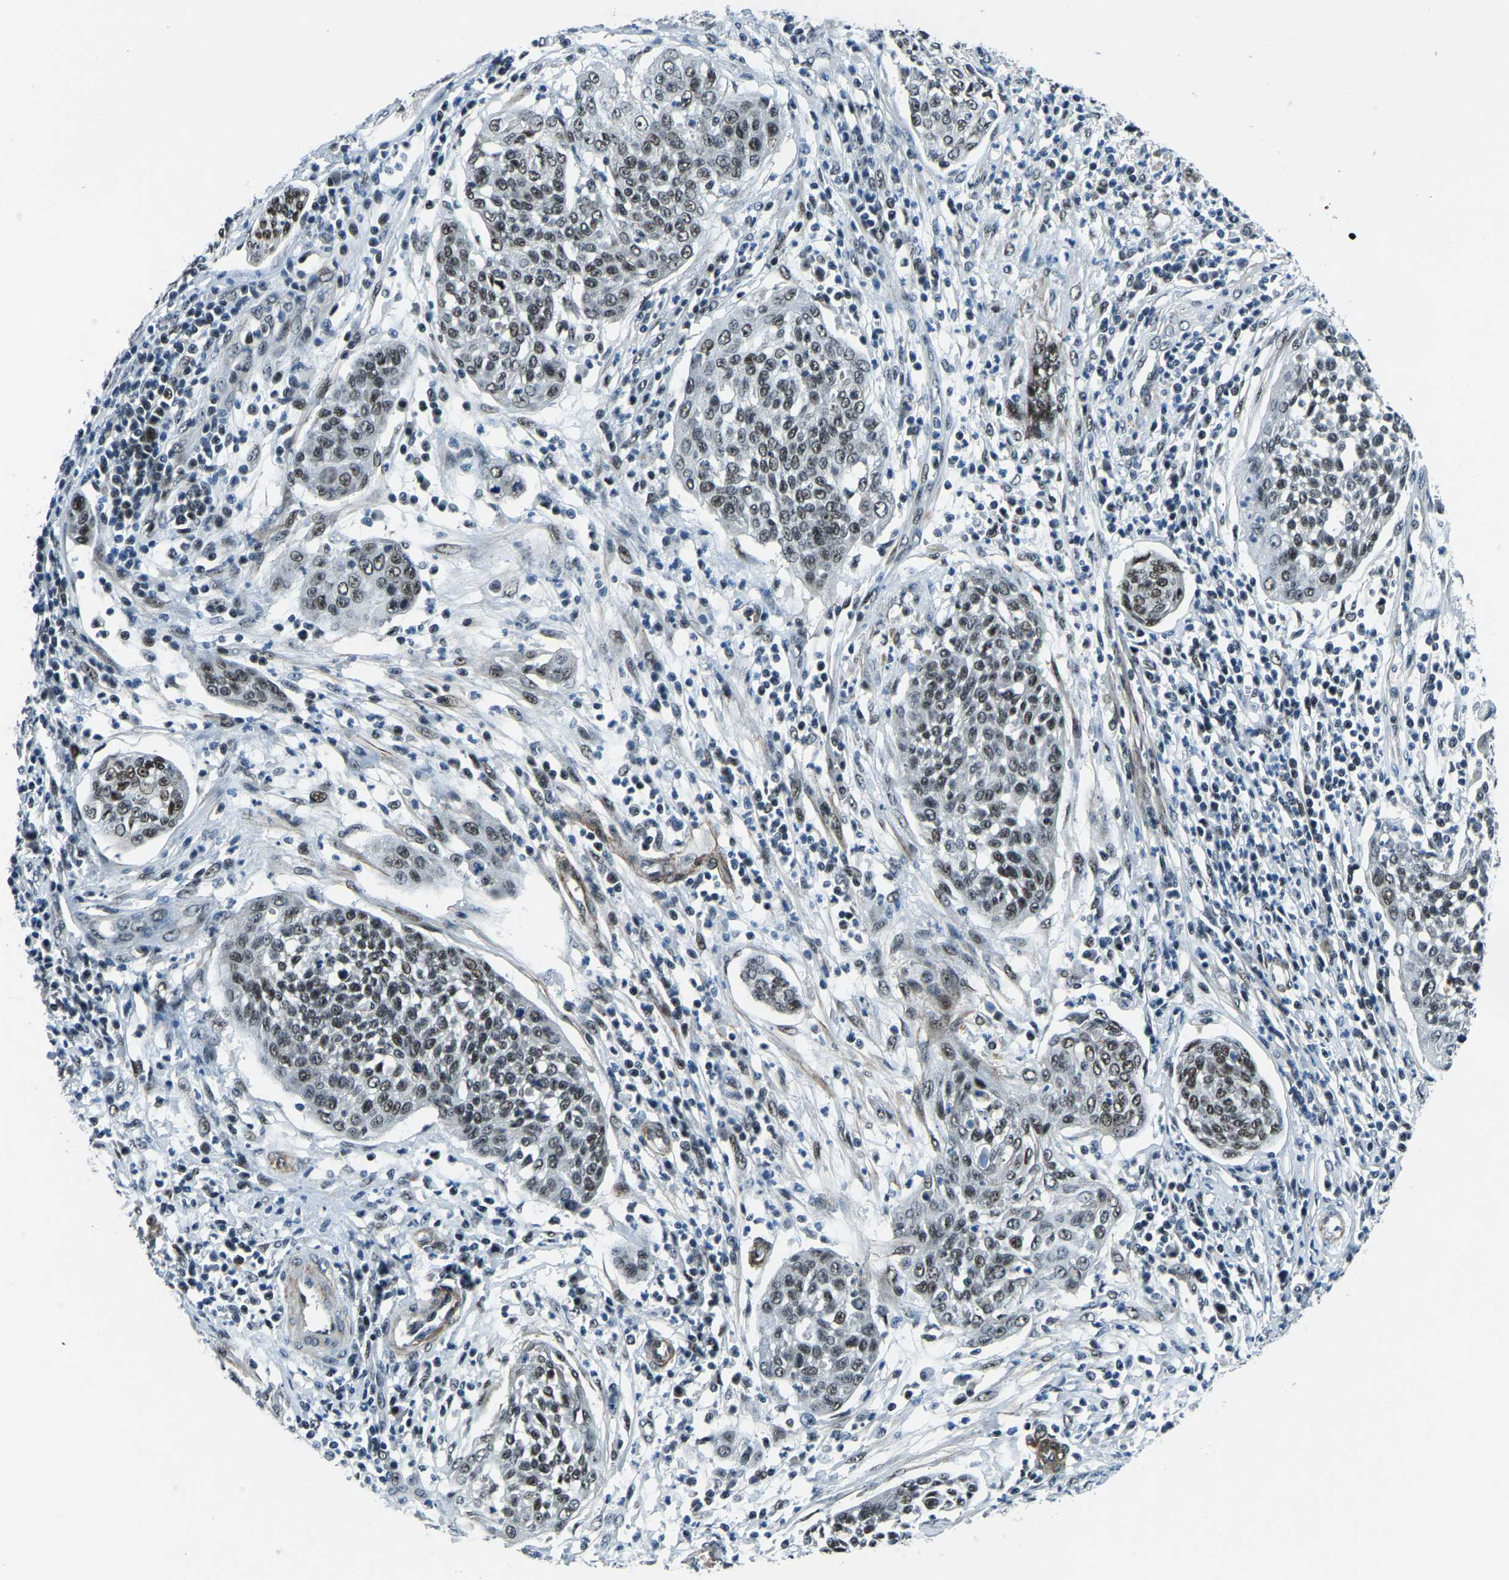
{"staining": {"intensity": "weak", "quantity": "25%-75%", "location": "nuclear"}, "tissue": "cervical cancer", "cell_type": "Tumor cells", "image_type": "cancer", "snomed": [{"axis": "morphology", "description": "Squamous cell carcinoma, NOS"}, {"axis": "topography", "description": "Cervix"}], "caption": "DAB (3,3'-diaminobenzidine) immunohistochemical staining of cervical cancer displays weak nuclear protein expression in approximately 25%-75% of tumor cells. The staining was performed using DAB to visualize the protein expression in brown, while the nuclei were stained in blue with hematoxylin (Magnification: 20x).", "gene": "PRCC", "patient": {"sex": "female", "age": 34}}